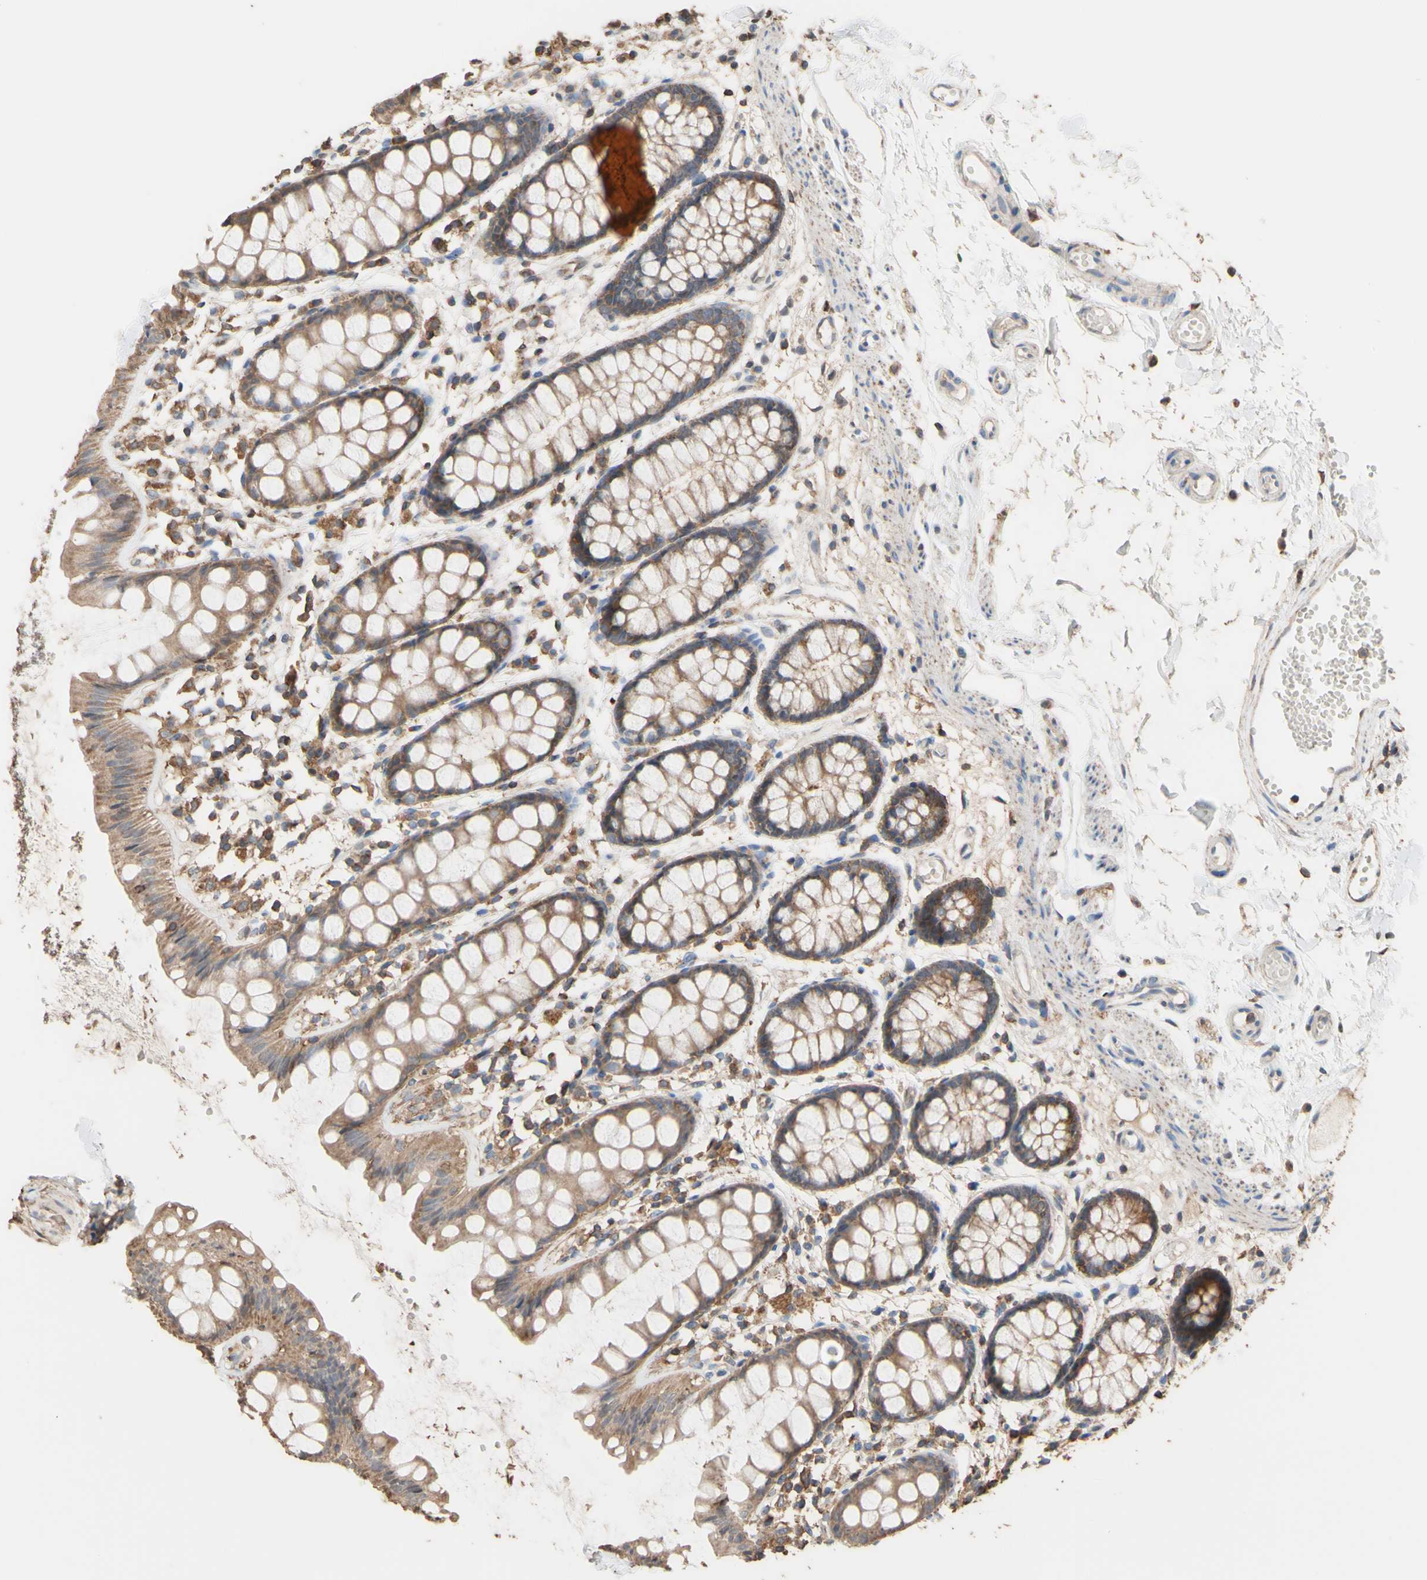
{"staining": {"intensity": "moderate", "quantity": ">75%", "location": "cytoplasmic/membranous"}, "tissue": "rectum", "cell_type": "Glandular cells", "image_type": "normal", "snomed": [{"axis": "morphology", "description": "Normal tissue, NOS"}, {"axis": "topography", "description": "Rectum"}], "caption": "Immunohistochemical staining of benign human rectum displays moderate cytoplasmic/membranous protein staining in approximately >75% of glandular cells. The staining was performed using DAB (3,3'-diaminobenzidine), with brown indicating positive protein expression. Nuclei are stained blue with hematoxylin.", "gene": "ALDH9A1", "patient": {"sex": "female", "age": 66}}